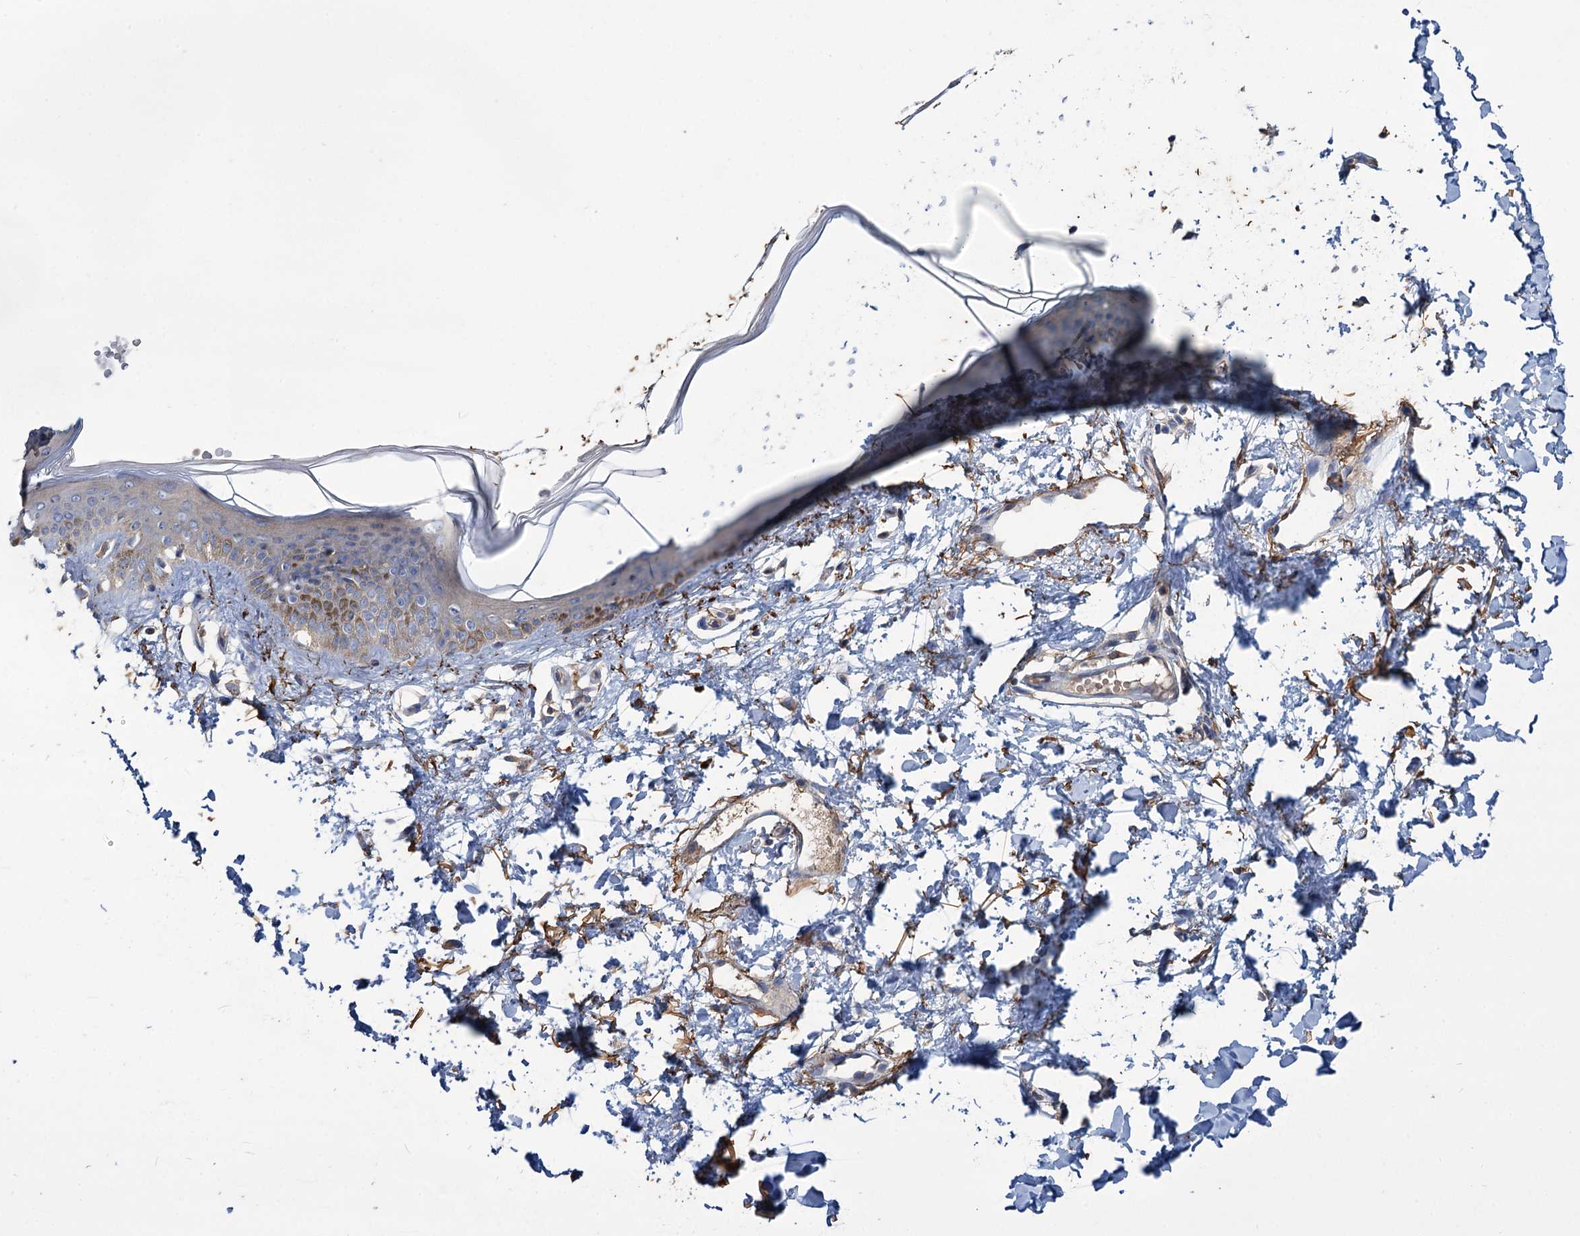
{"staining": {"intensity": "moderate", "quantity": ">75%", "location": "cytoplasmic/membranous"}, "tissue": "skin", "cell_type": "Fibroblasts", "image_type": "normal", "snomed": [{"axis": "morphology", "description": "Normal tissue, NOS"}, {"axis": "topography", "description": "Skin"}], "caption": "Brown immunohistochemical staining in benign human skin displays moderate cytoplasmic/membranous expression in about >75% of fibroblasts. Ihc stains the protein of interest in brown and the nuclei are stained blue.", "gene": "URAD", "patient": {"sex": "female", "age": 58}}